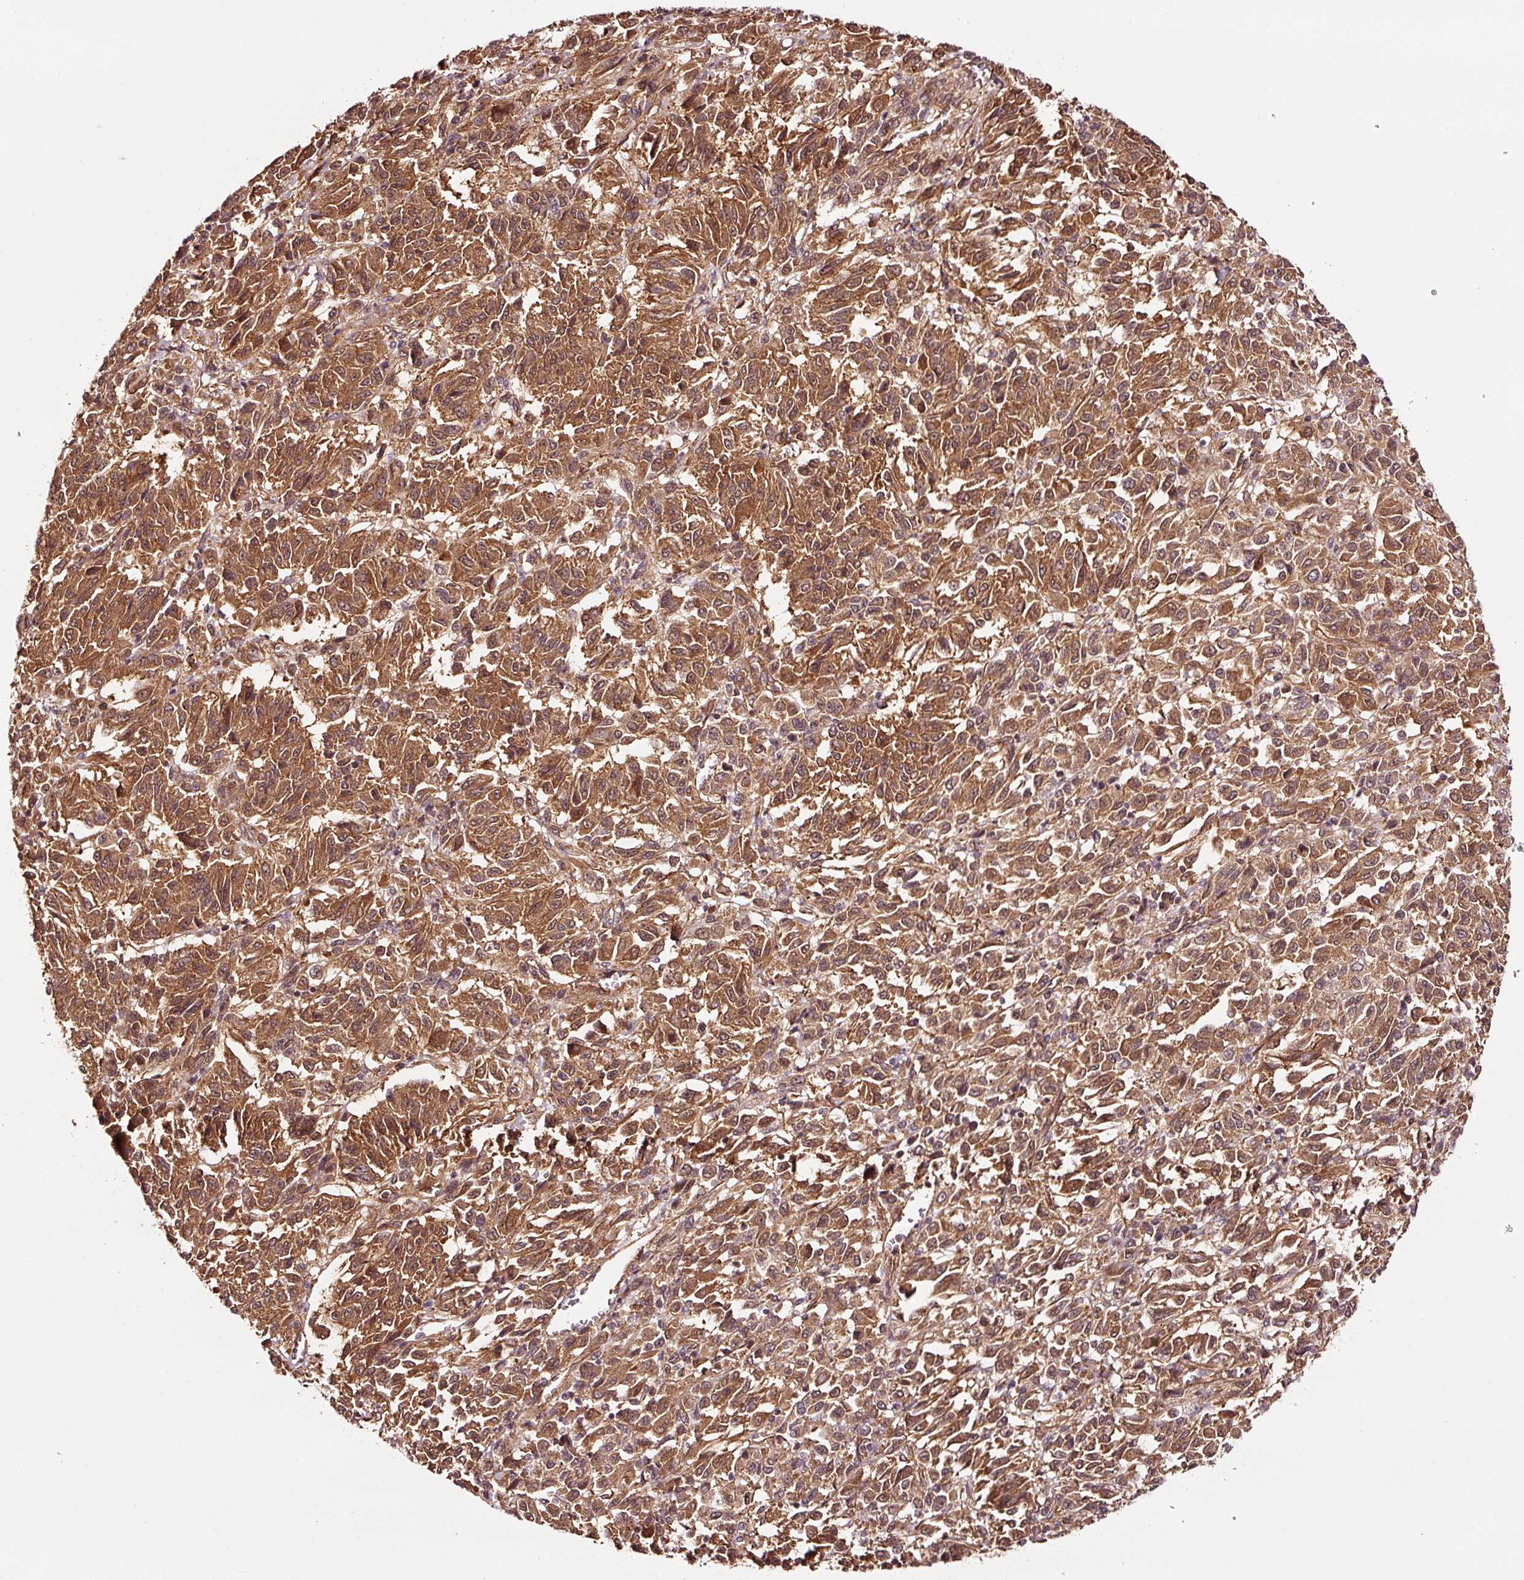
{"staining": {"intensity": "strong", "quantity": ">75%", "location": "cytoplasmic/membranous"}, "tissue": "melanoma", "cell_type": "Tumor cells", "image_type": "cancer", "snomed": [{"axis": "morphology", "description": "Malignant melanoma, Metastatic site"}, {"axis": "topography", "description": "Lung"}], "caption": "Human malignant melanoma (metastatic site) stained with a protein marker displays strong staining in tumor cells.", "gene": "METAP1", "patient": {"sex": "male", "age": 64}}